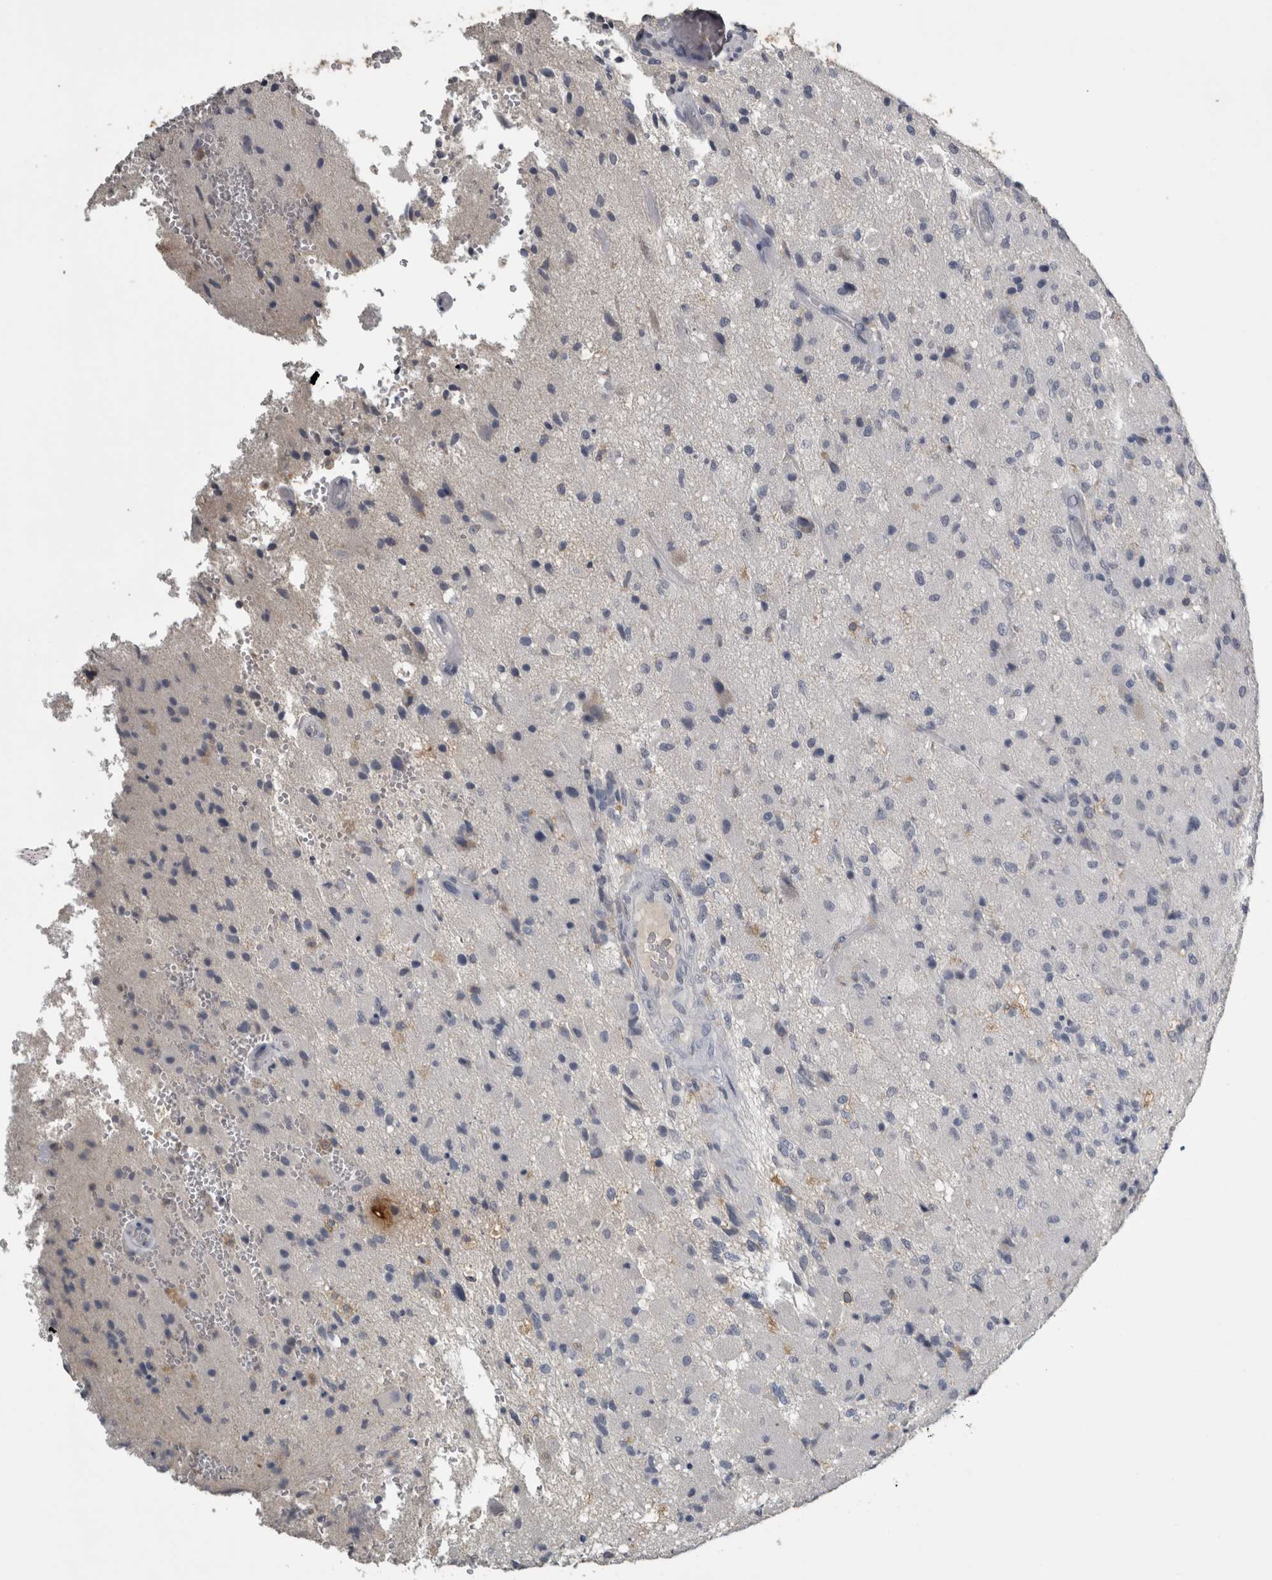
{"staining": {"intensity": "negative", "quantity": "none", "location": "none"}, "tissue": "glioma", "cell_type": "Tumor cells", "image_type": "cancer", "snomed": [{"axis": "morphology", "description": "Normal tissue, NOS"}, {"axis": "morphology", "description": "Glioma, malignant, High grade"}, {"axis": "topography", "description": "Cerebral cortex"}], "caption": "Immunohistochemical staining of human glioma demonstrates no significant expression in tumor cells.", "gene": "PIK3AP1", "patient": {"sex": "male", "age": 77}}